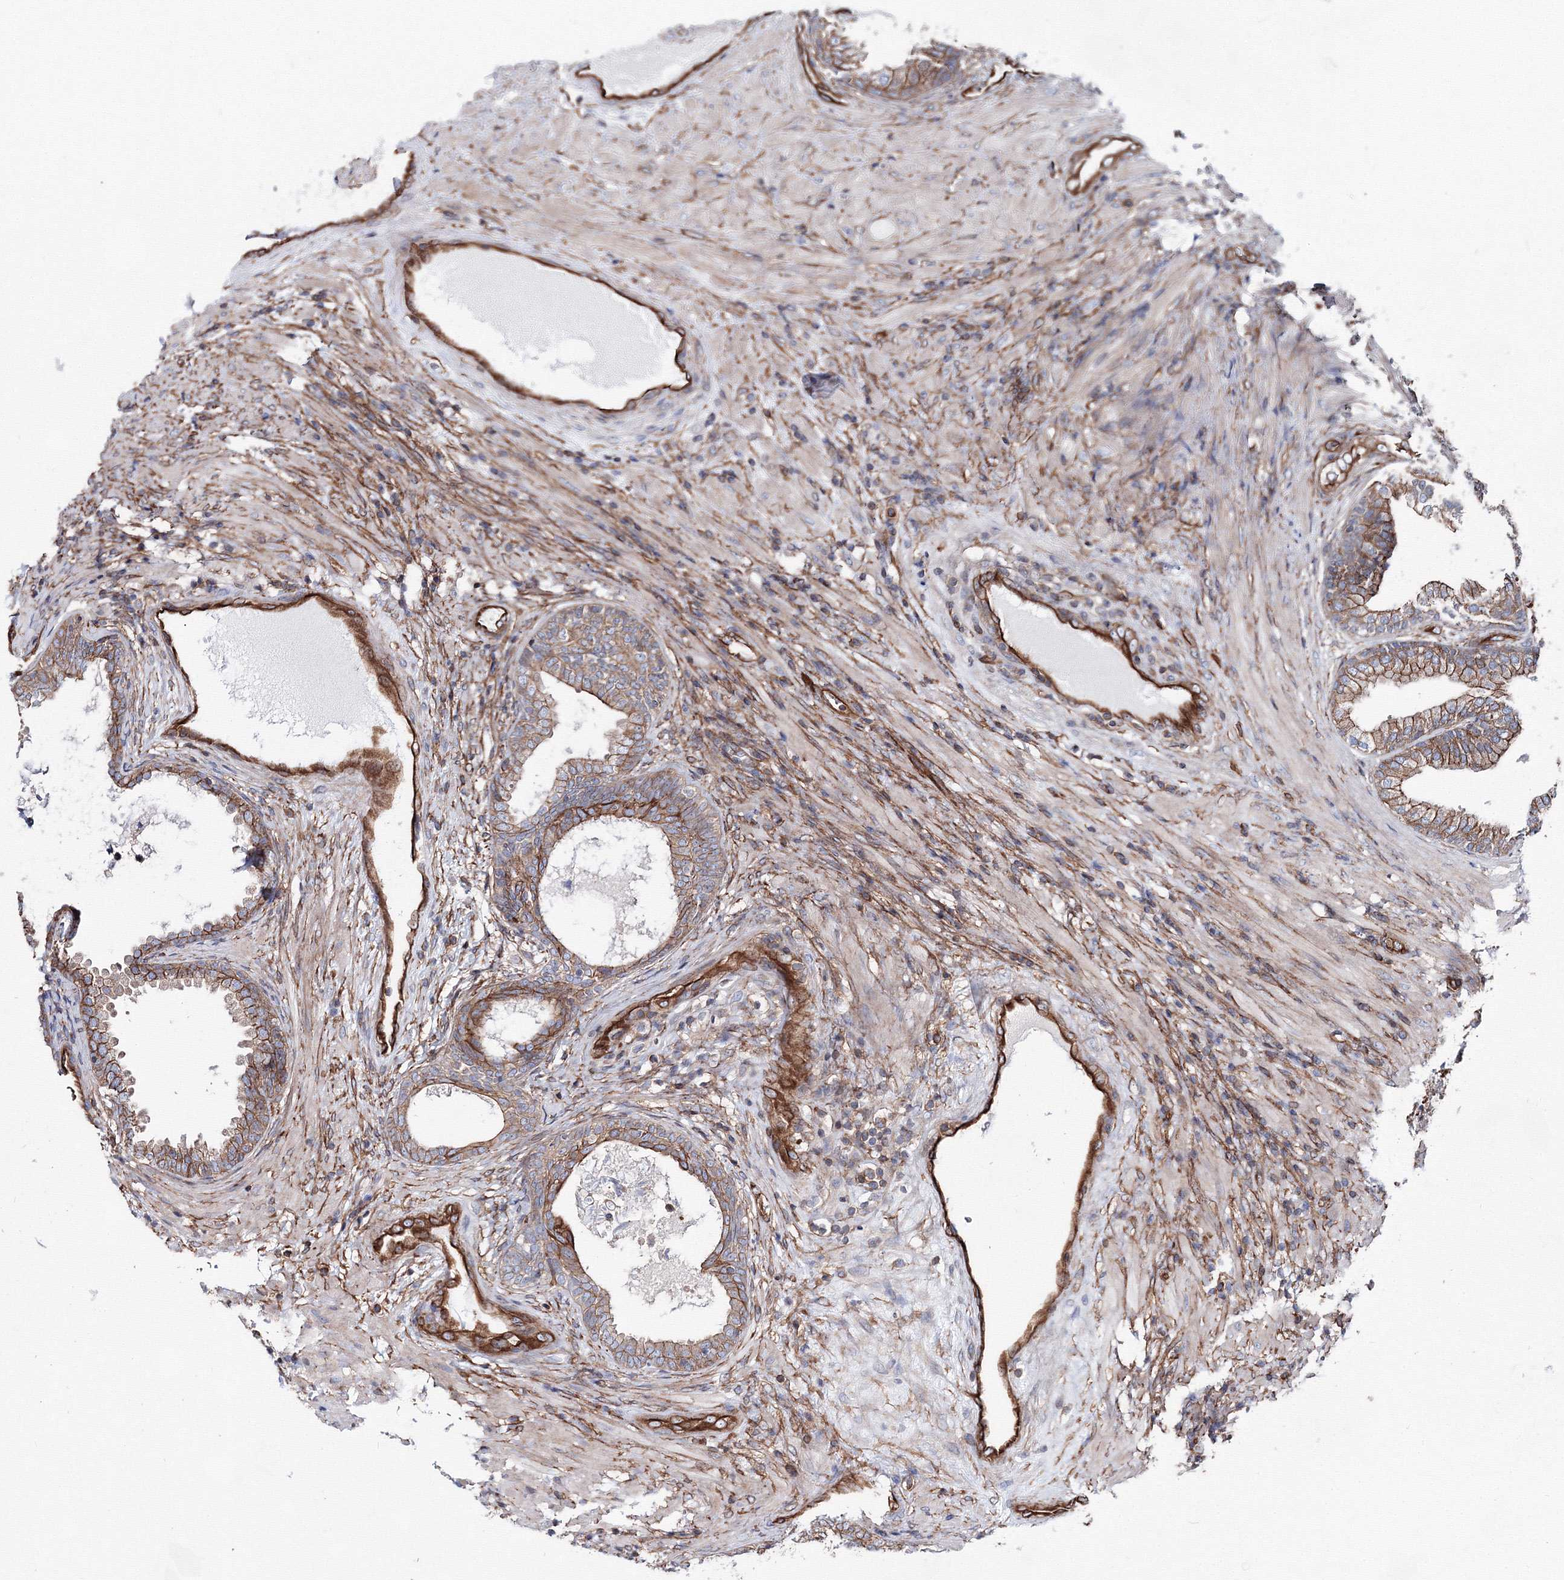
{"staining": {"intensity": "strong", "quantity": ">75%", "location": "cytoplasmic/membranous"}, "tissue": "prostate", "cell_type": "Glandular cells", "image_type": "normal", "snomed": [{"axis": "morphology", "description": "Normal tissue, NOS"}, {"axis": "topography", "description": "Prostate"}], "caption": "Protein staining by IHC demonstrates strong cytoplasmic/membranous staining in about >75% of glandular cells in normal prostate. The protein of interest is shown in brown color, while the nuclei are stained blue.", "gene": "ANKRD37", "patient": {"sex": "male", "age": 76}}